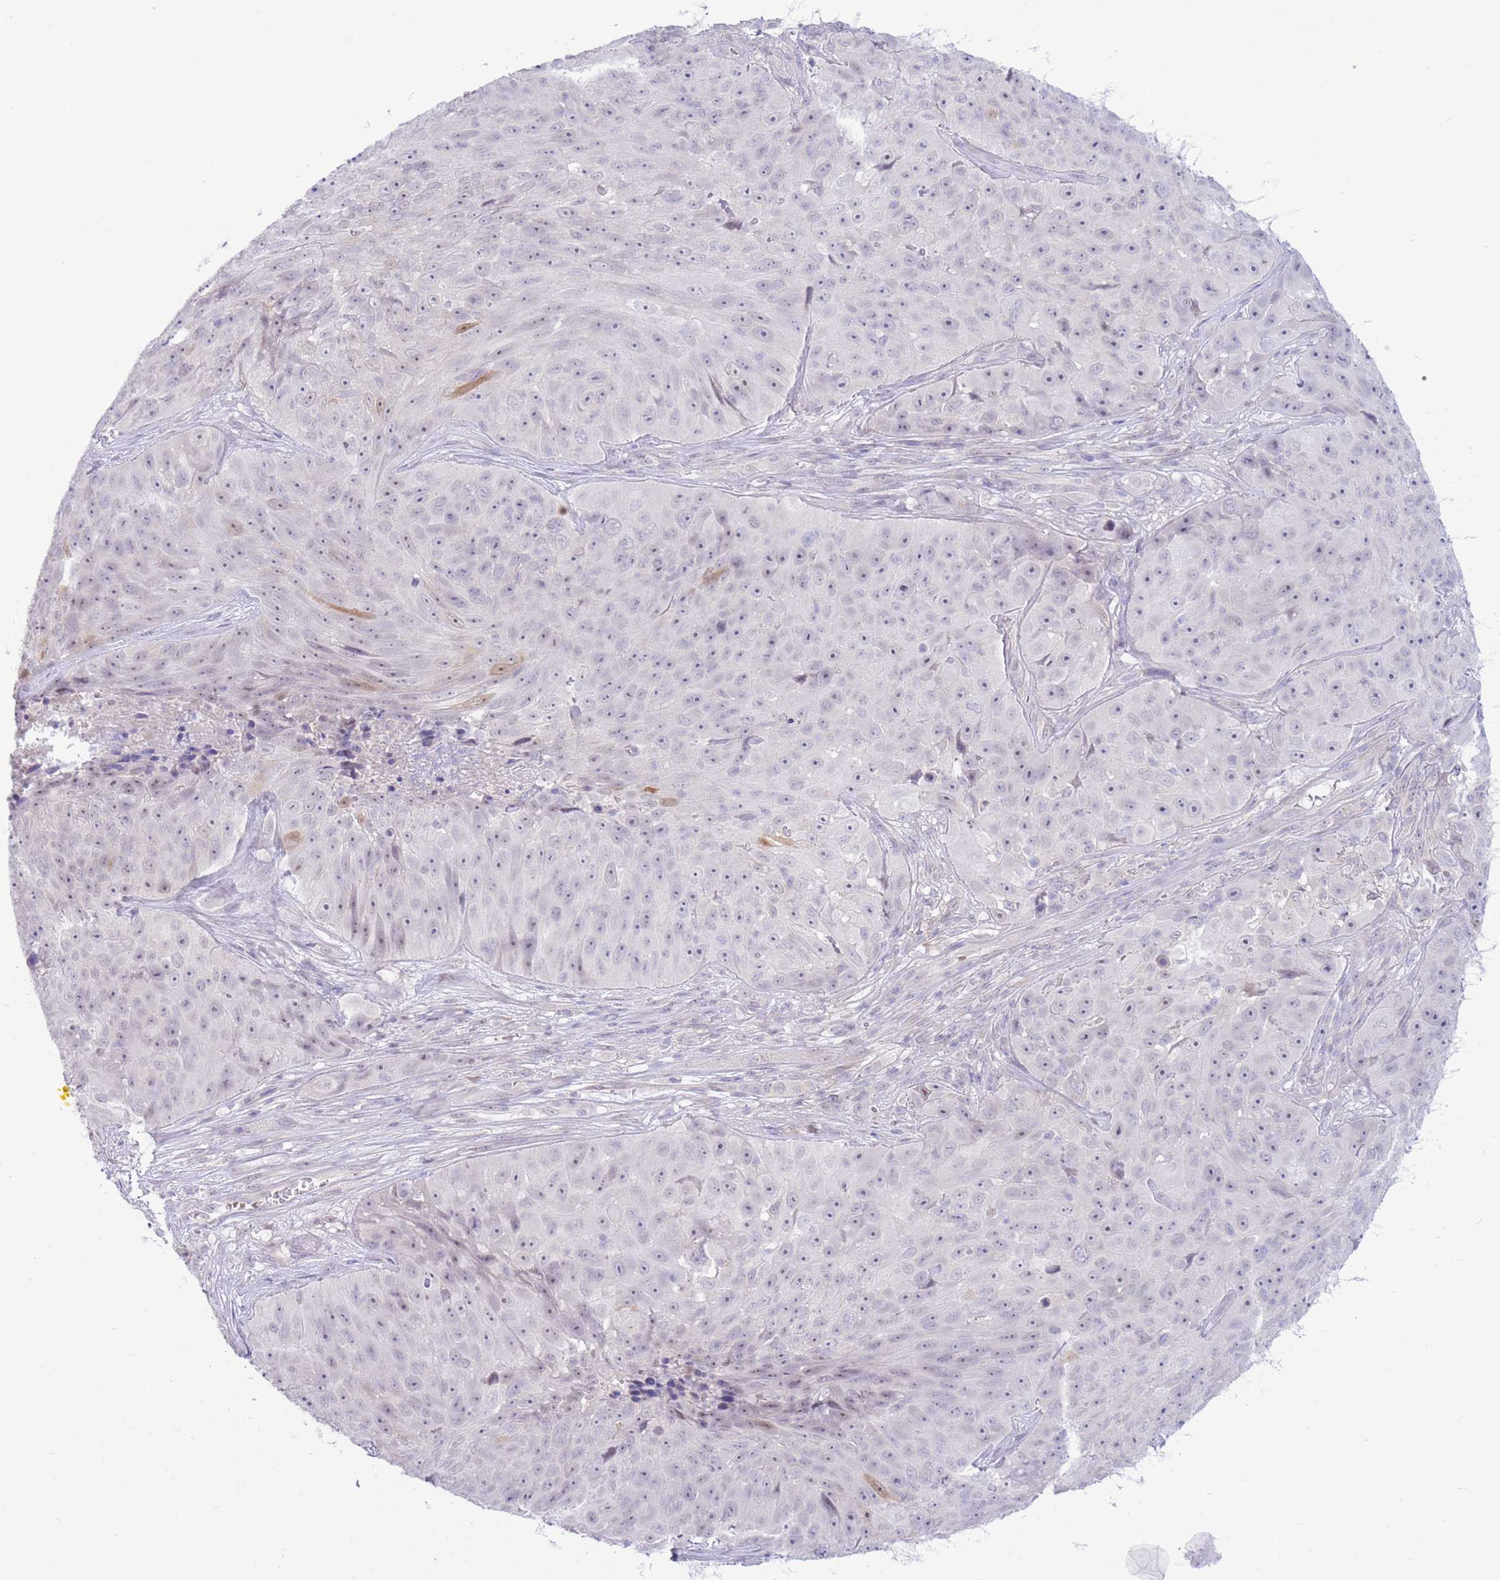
{"staining": {"intensity": "negative", "quantity": "none", "location": "none"}, "tissue": "skin cancer", "cell_type": "Tumor cells", "image_type": "cancer", "snomed": [{"axis": "morphology", "description": "Squamous cell carcinoma, NOS"}, {"axis": "topography", "description": "Skin"}], "caption": "Immunohistochemical staining of human skin cancer demonstrates no significant positivity in tumor cells.", "gene": "FBXO46", "patient": {"sex": "female", "age": 87}}